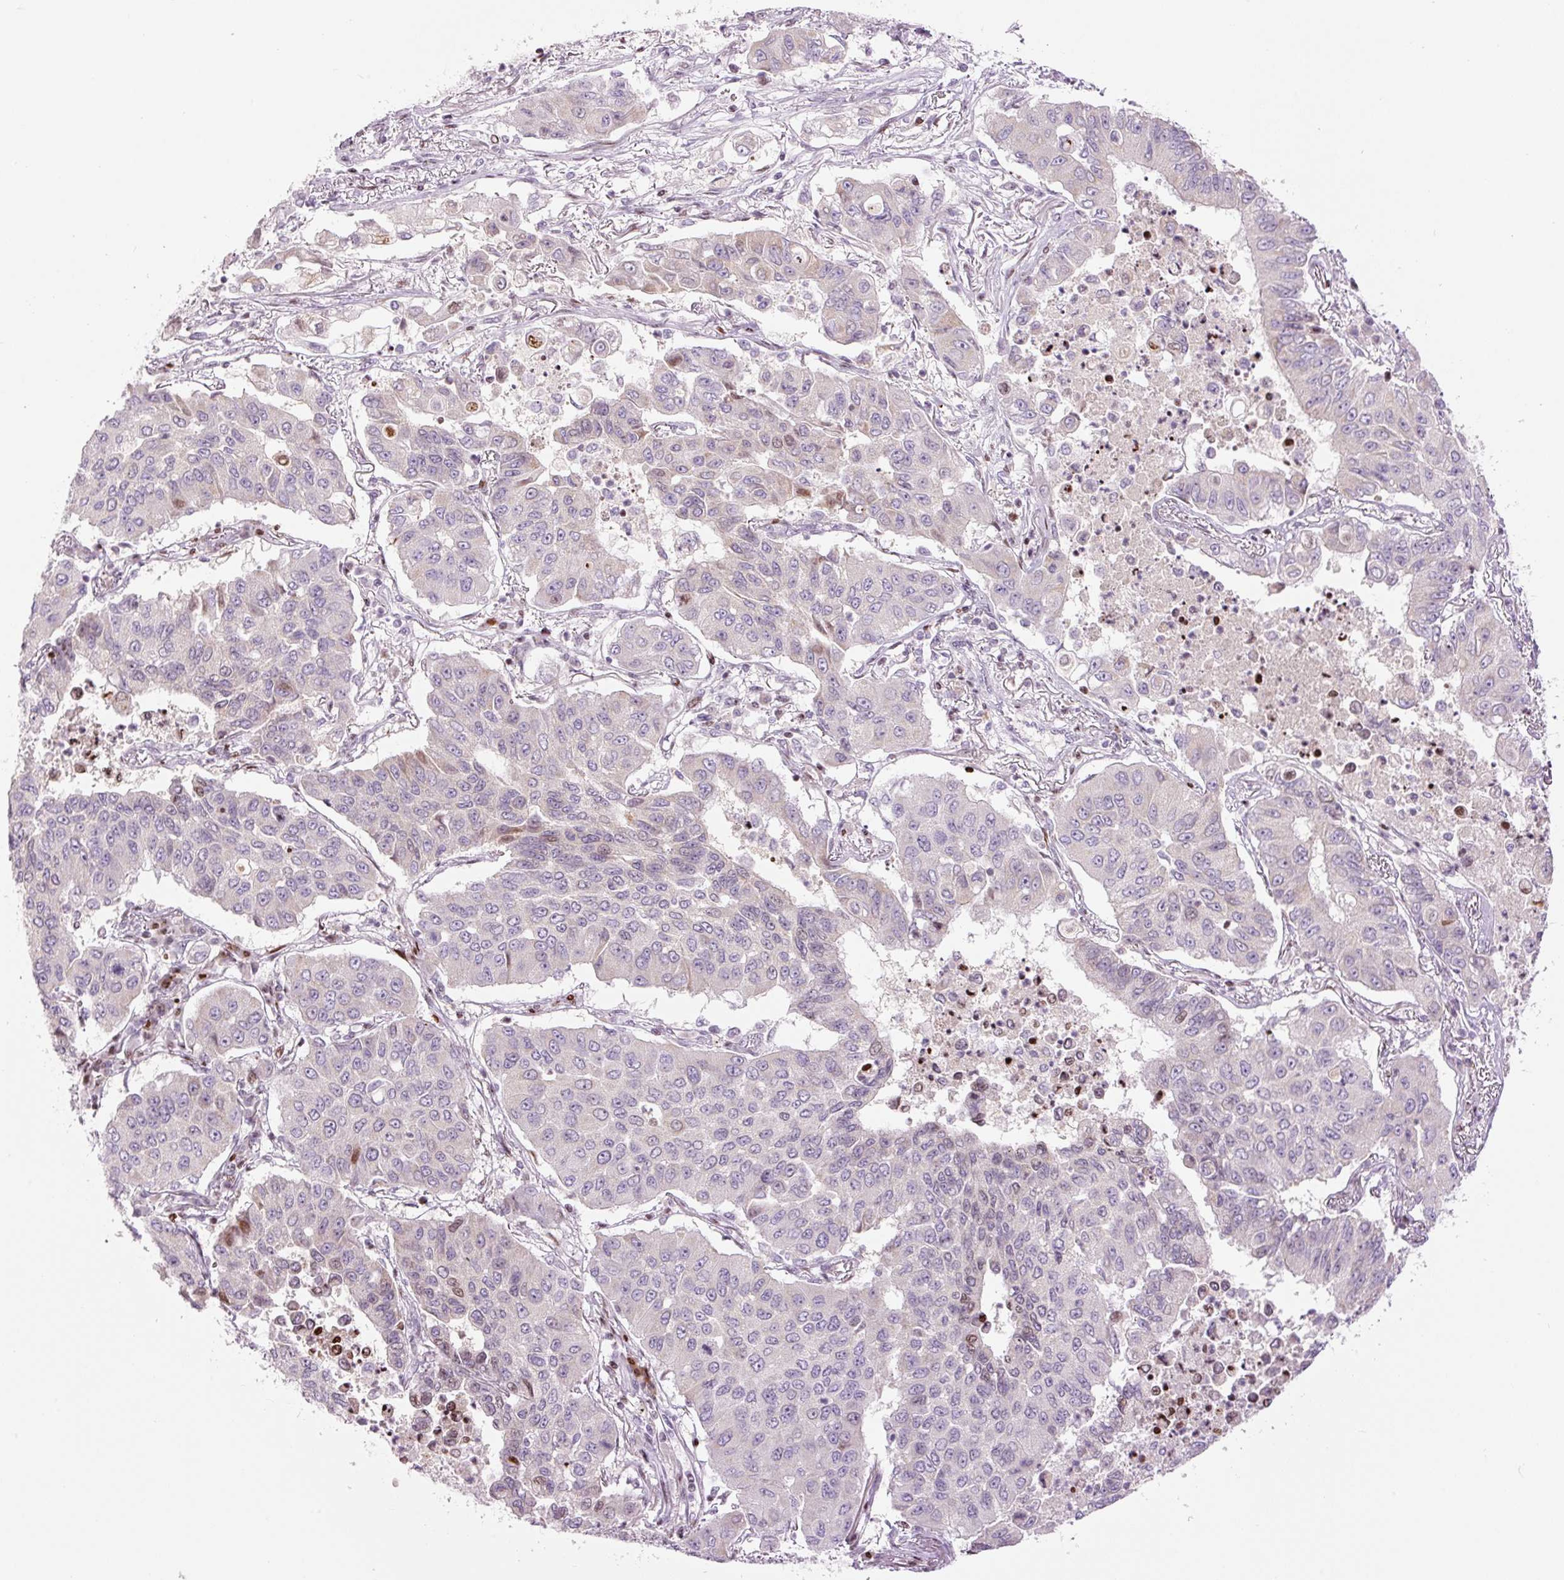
{"staining": {"intensity": "moderate", "quantity": "<25%", "location": "nuclear"}, "tissue": "lung cancer", "cell_type": "Tumor cells", "image_type": "cancer", "snomed": [{"axis": "morphology", "description": "Squamous cell carcinoma, NOS"}, {"axis": "topography", "description": "Lung"}], "caption": "A histopathology image showing moderate nuclear staining in approximately <25% of tumor cells in squamous cell carcinoma (lung), as visualized by brown immunohistochemical staining.", "gene": "TMEM177", "patient": {"sex": "male", "age": 74}}